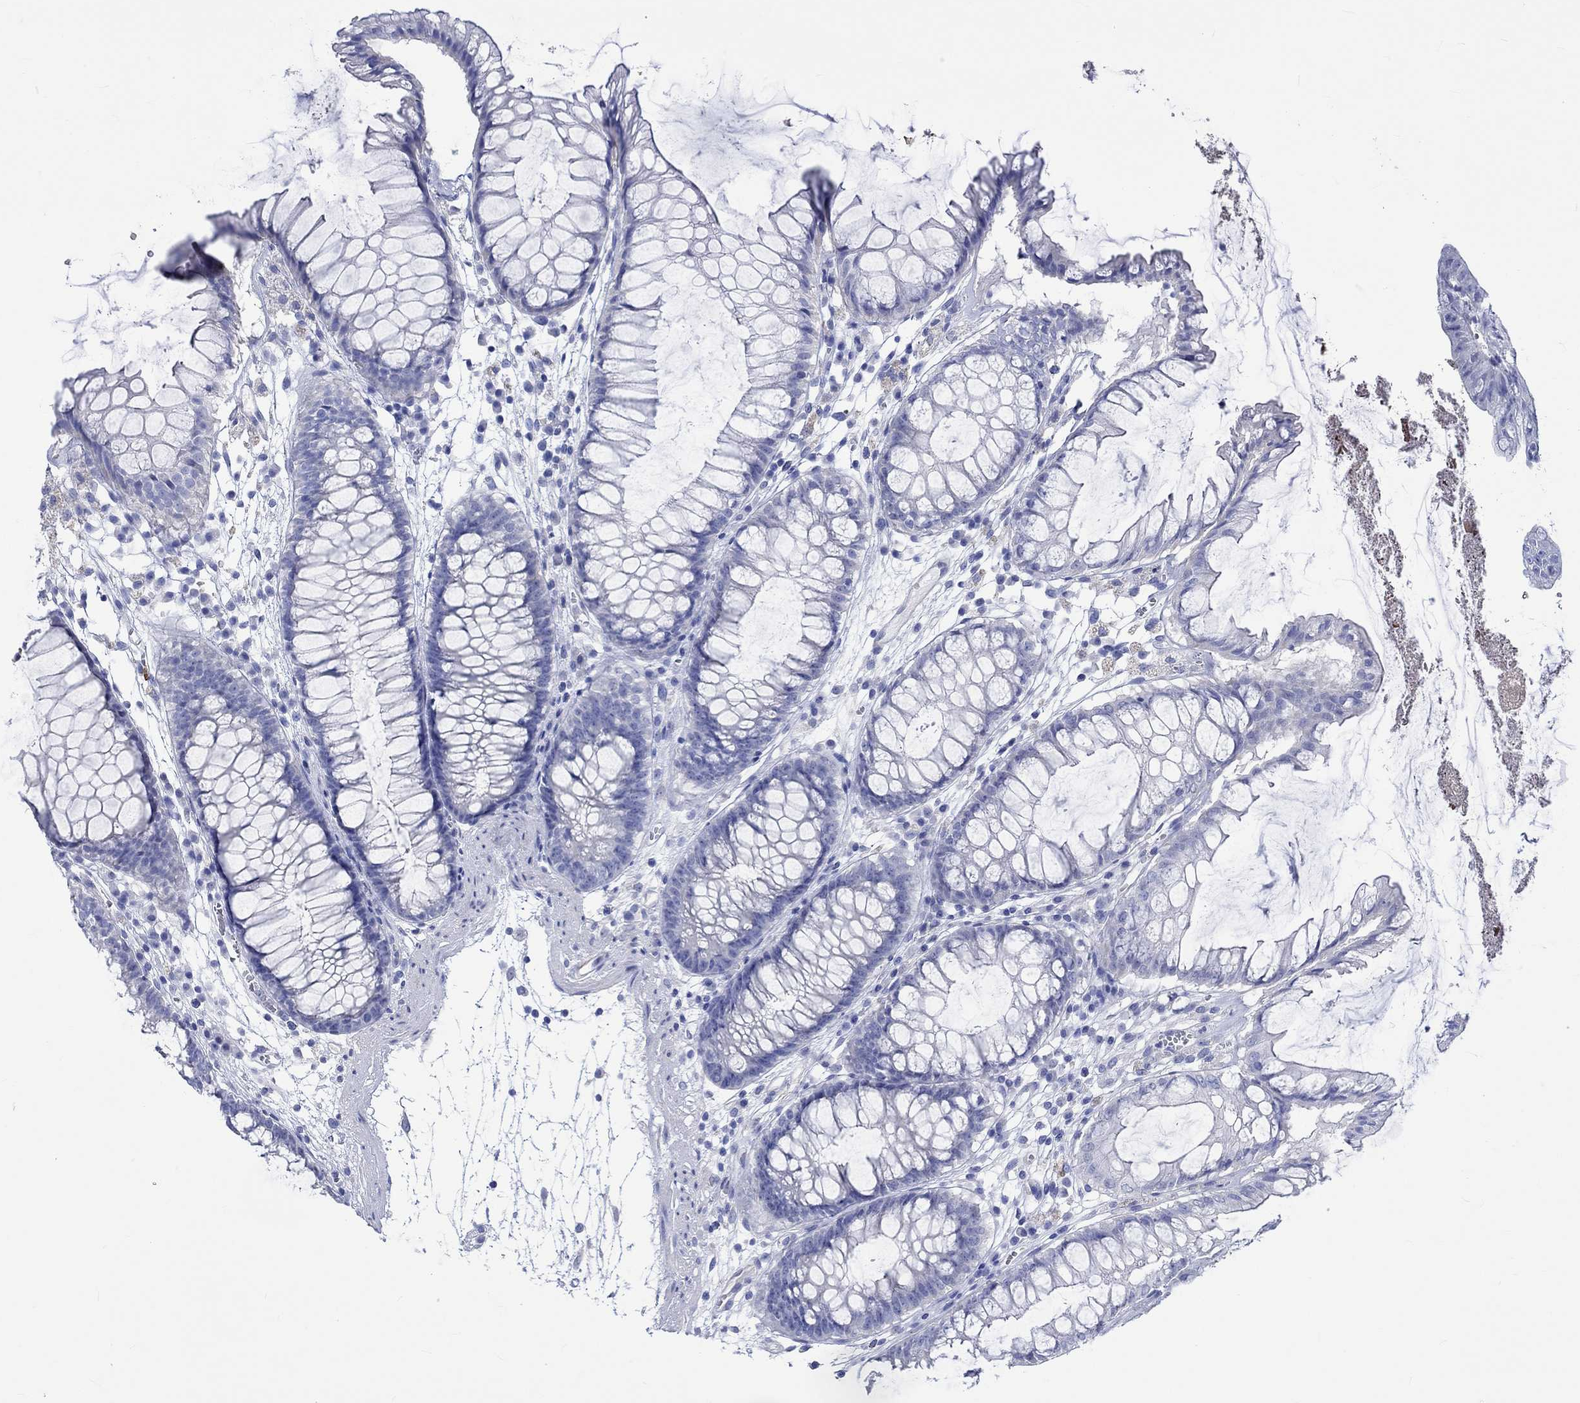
{"staining": {"intensity": "negative", "quantity": "none", "location": "none"}, "tissue": "colon", "cell_type": "Endothelial cells", "image_type": "normal", "snomed": [{"axis": "morphology", "description": "Normal tissue, NOS"}, {"axis": "morphology", "description": "Adenocarcinoma, NOS"}, {"axis": "topography", "description": "Colon"}], "caption": "Micrograph shows no significant protein expression in endothelial cells of normal colon.", "gene": "HARBI1", "patient": {"sex": "male", "age": 65}}